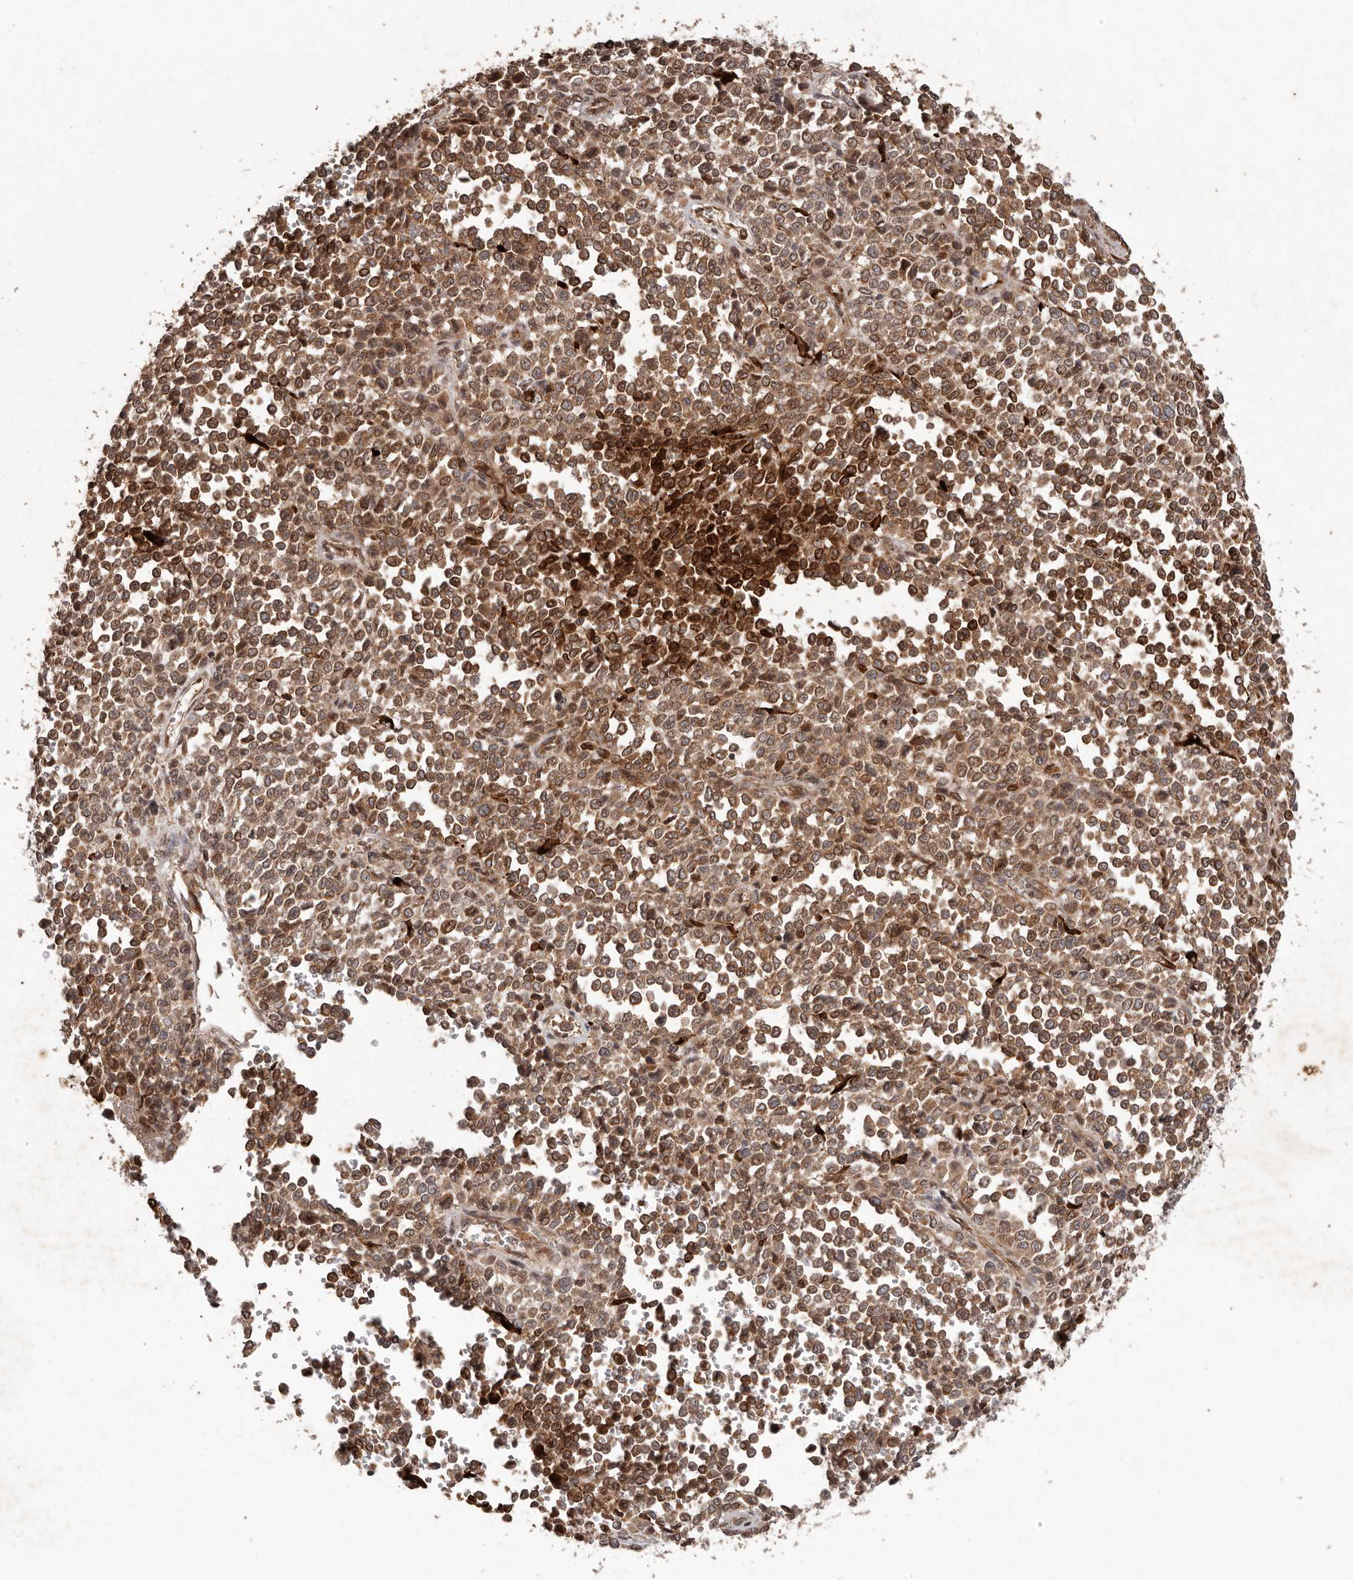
{"staining": {"intensity": "moderate", "quantity": ">75%", "location": "cytoplasmic/membranous"}, "tissue": "melanoma", "cell_type": "Tumor cells", "image_type": "cancer", "snomed": [{"axis": "morphology", "description": "Malignant melanoma, Metastatic site"}, {"axis": "topography", "description": "Pancreas"}], "caption": "This is a micrograph of immunohistochemistry (IHC) staining of melanoma, which shows moderate expression in the cytoplasmic/membranous of tumor cells.", "gene": "PLOD2", "patient": {"sex": "female", "age": 30}}